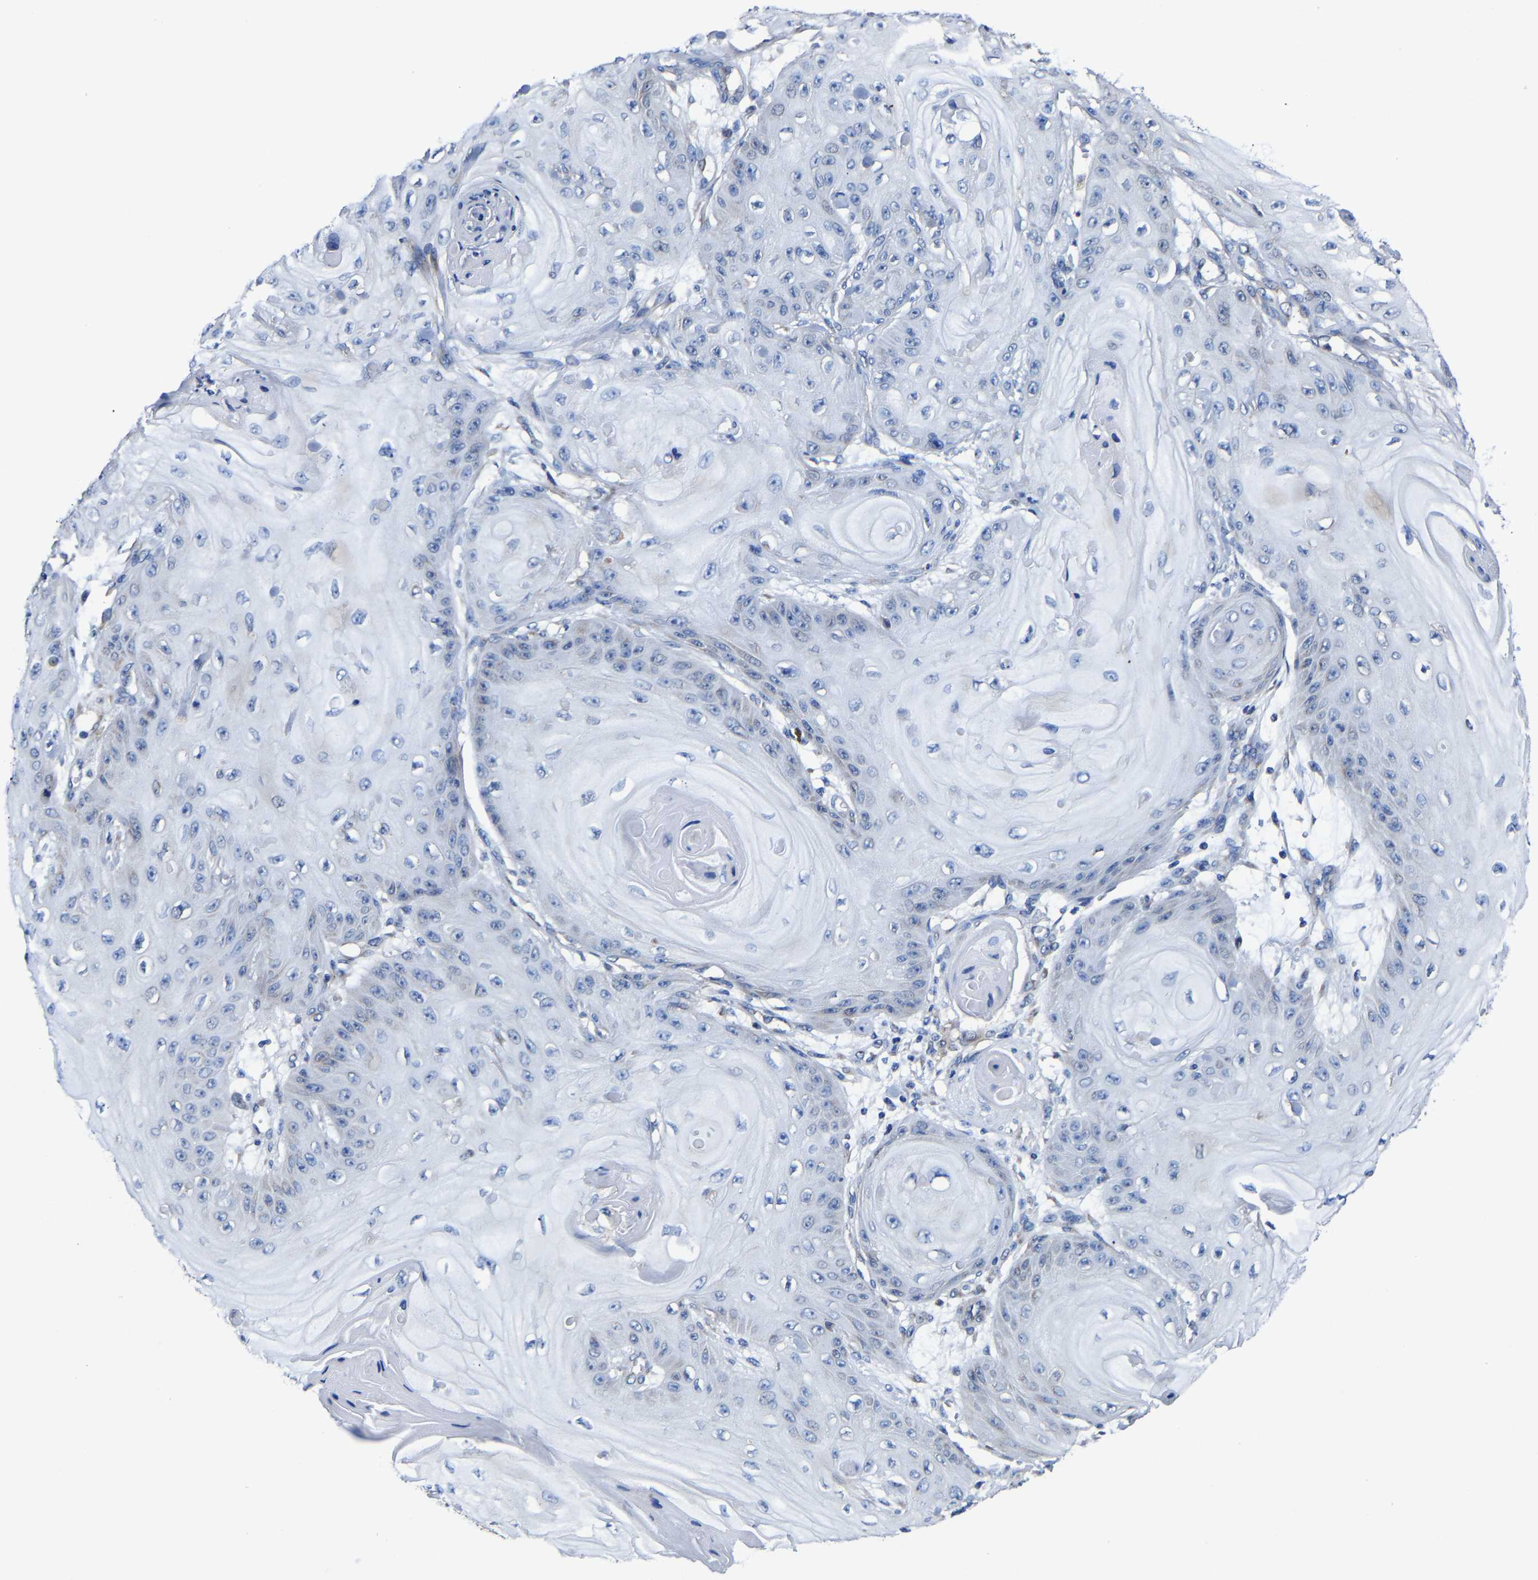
{"staining": {"intensity": "negative", "quantity": "none", "location": "none"}, "tissue": "skin cancer", "cell_type": "Tumor cells", "image_type": "cancer", "snomed": [{"axis": "morphology", "description": "Squamous cell carcinoma, NOS"}, {"axis": "topography", "description": "Skin"}], "caption": "Tumor cells are negative for protein expression in human skin squamous cell carcinoma.", "gene": "EBAG9", "patient": {"sex": "male", "age": 74}}